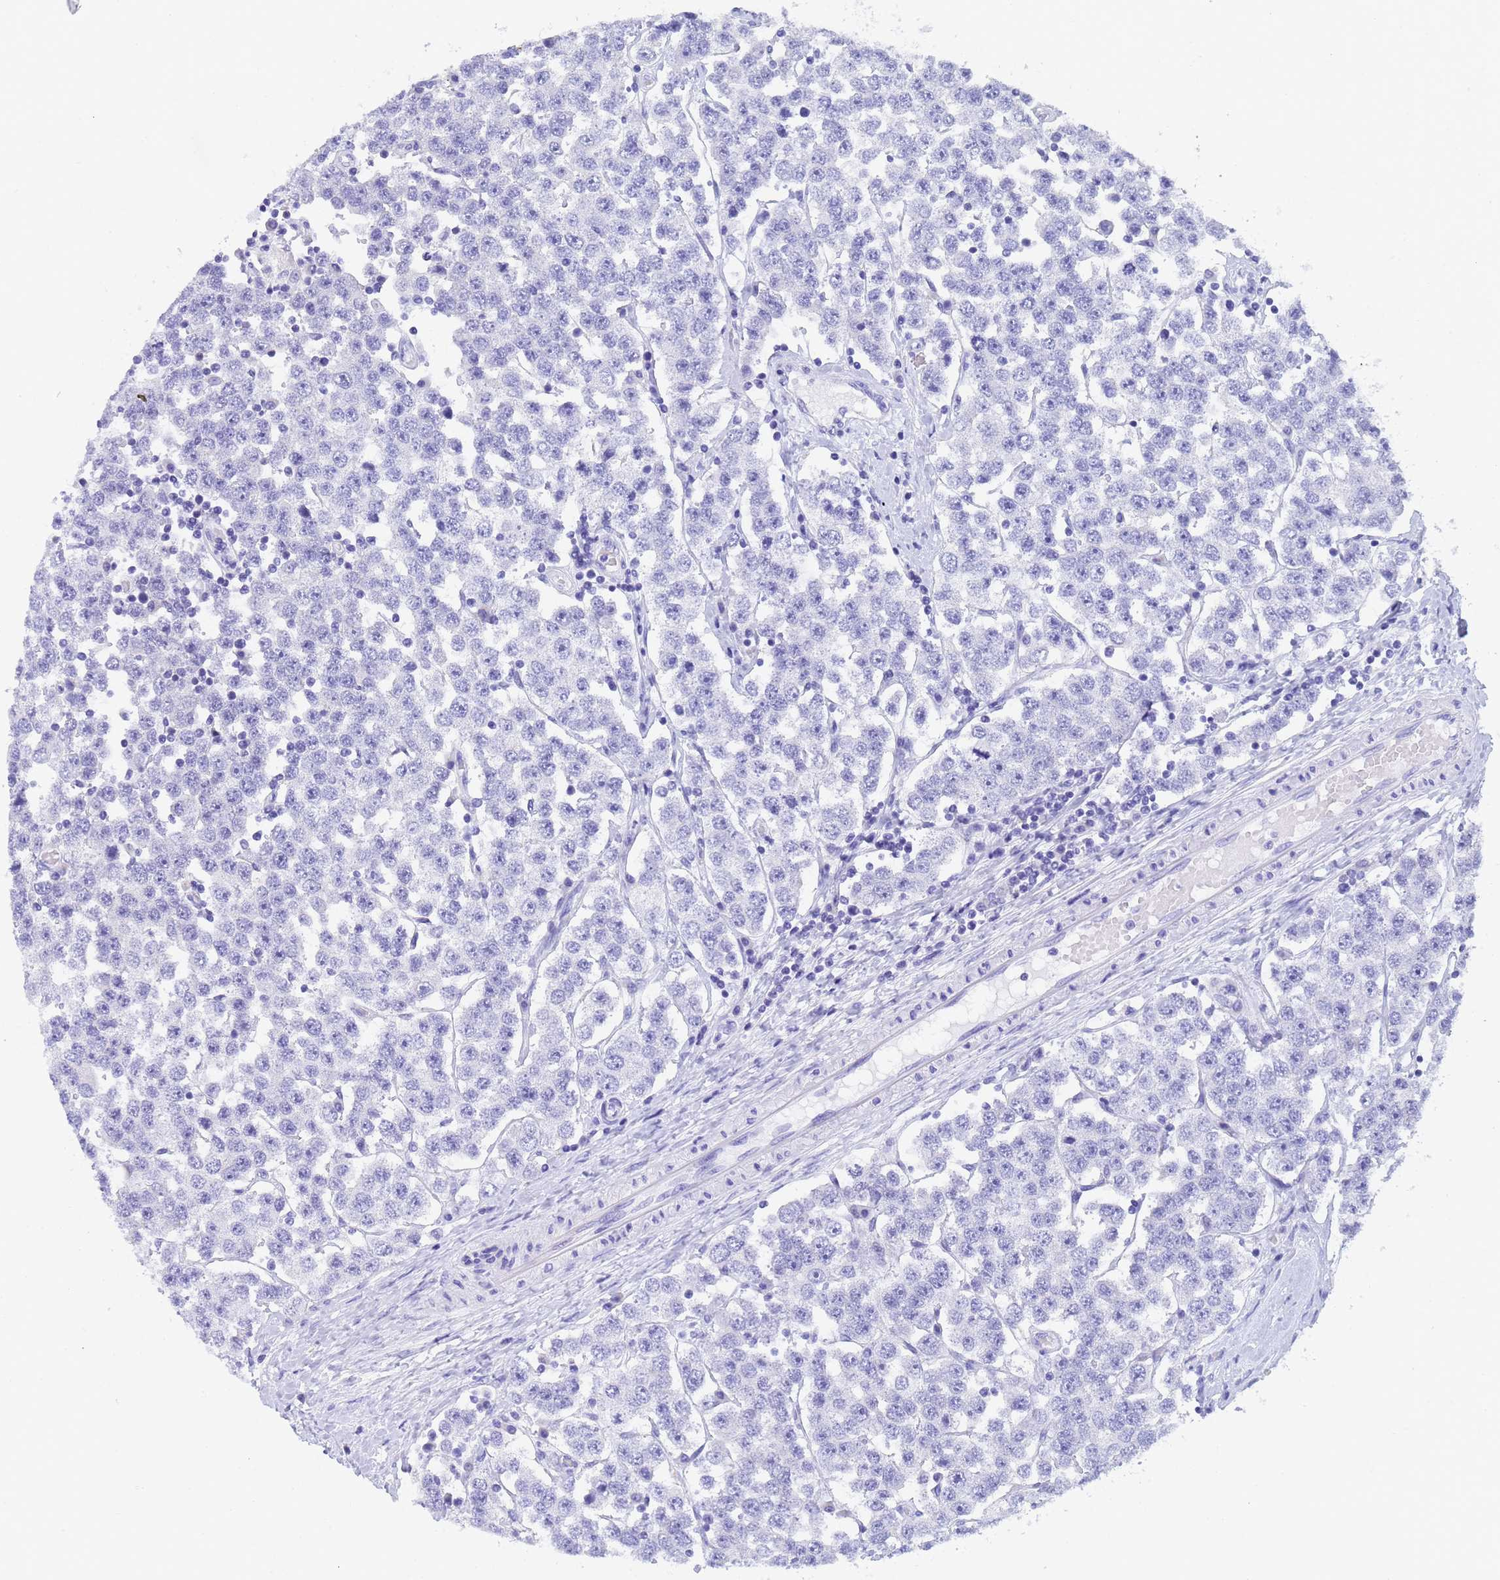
{"staining": {"intensity": "negative", "quantity": "none", "location": "none"}, "tissue": "testis cancer", "cell_type": "Tumor cells", "image_type": "cancer", "snomed": [{"axis": "morphology", "description": "Seminoma, NOS"}, {"axis": "topography", "description": "Testis"}], "caption": "Immunohistochemical staining of human testis seminoma shows no significant expression in tumor cells.", "gene": "STATH", "patient": {"sex": "male", "age": 28}}